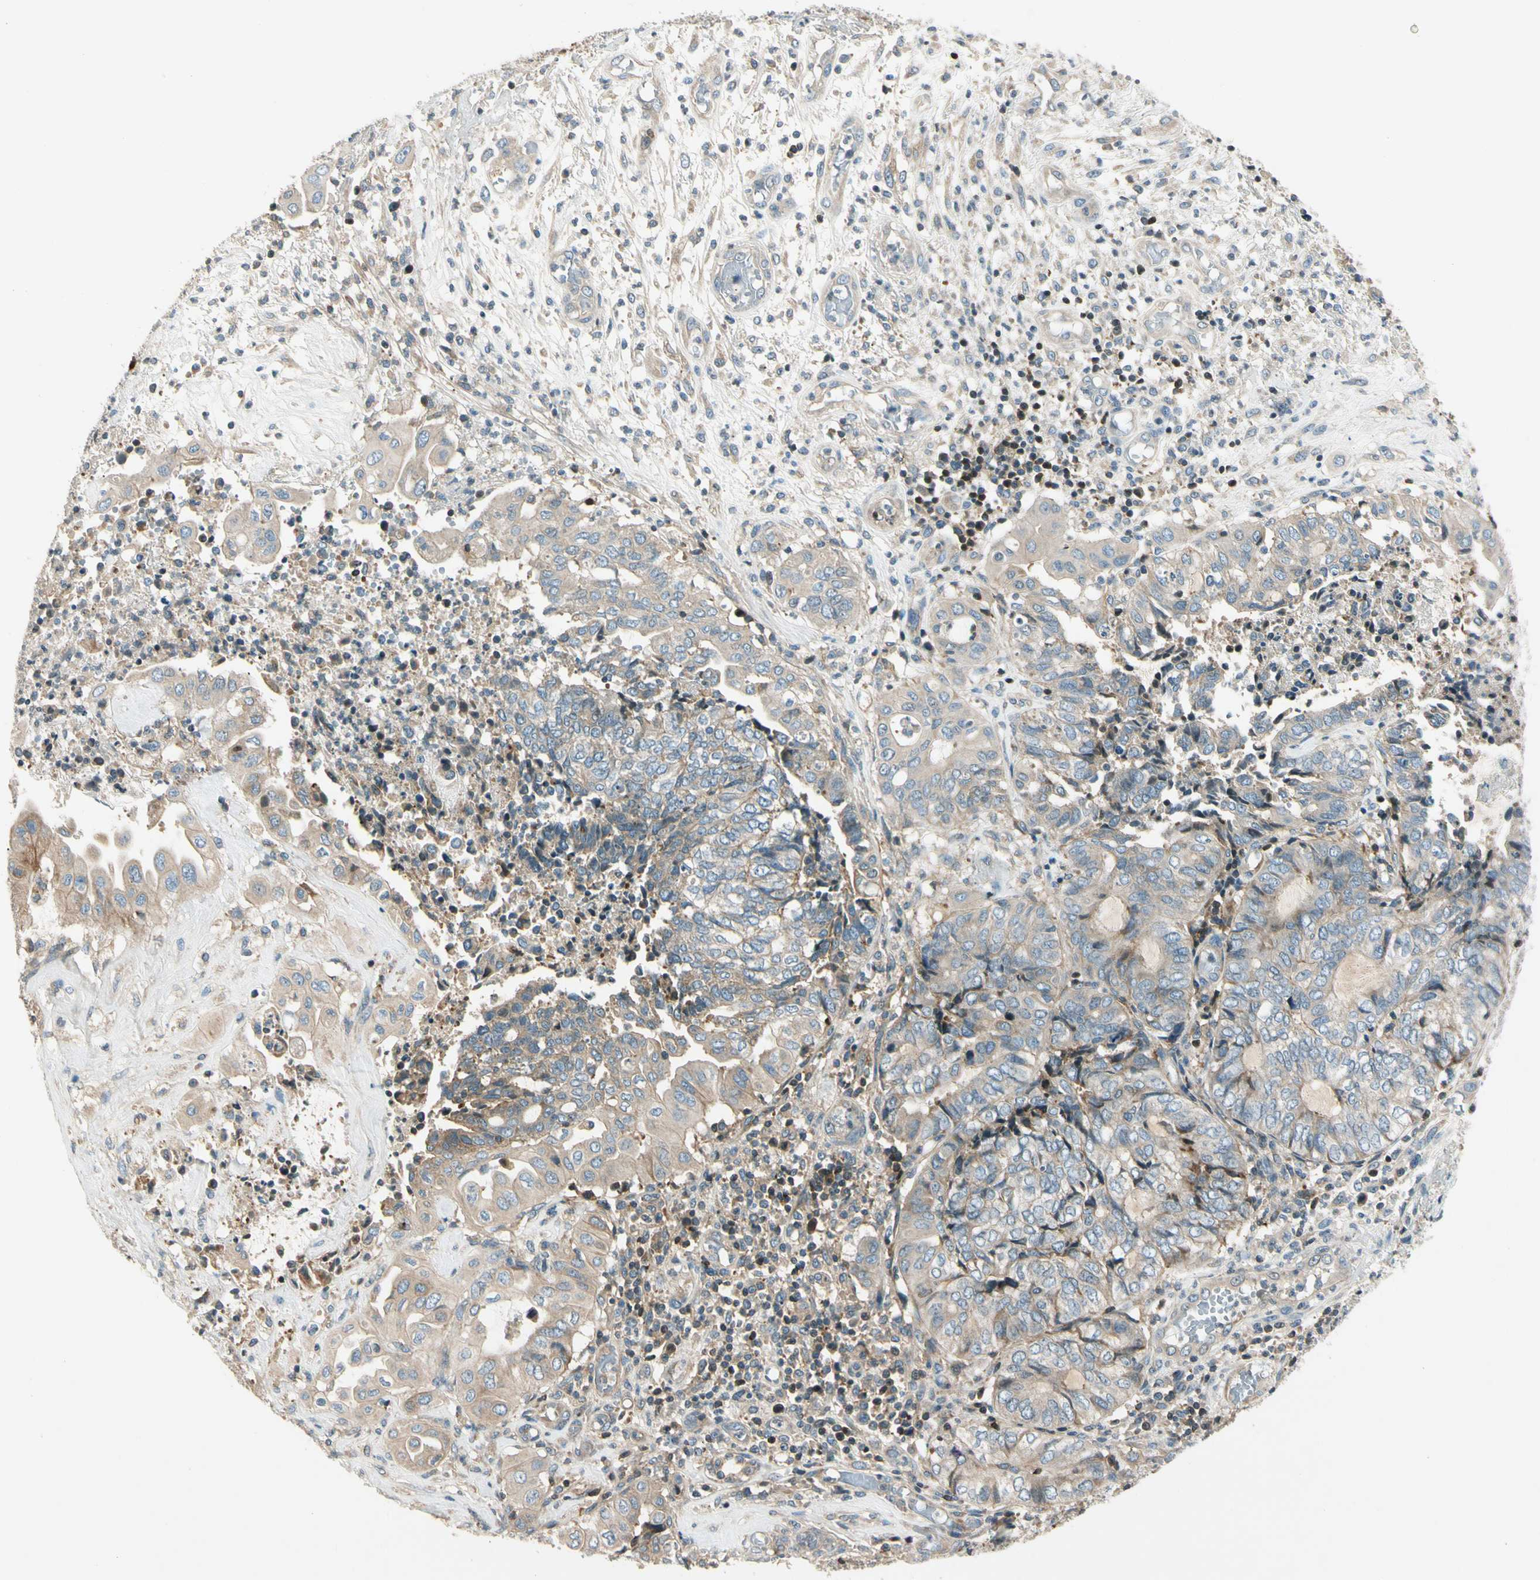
{"staining": {"intensity": "weak", "quantity": ">75%", "location": "cytoplasmic/membranous"}, "tissue": "endometrial cancer", "cell_type": "Tumor cells", "image_type": "cancer", "snomed": [{"axis": "morphology", "description": "Adenocarcinoma, NOS"}, {"axis": "topography", "description": "Uterus"}, {"axis": "topography", "description": "Endometrium"}], "caption": "A low amount of weak cytoplasmic/membranous positivity is present in about >75% of tumor cells in adenocarcinoma (endometrial) tissue.", "gene": "CDH6", "patient": {"sex": "female", "age": 70}}